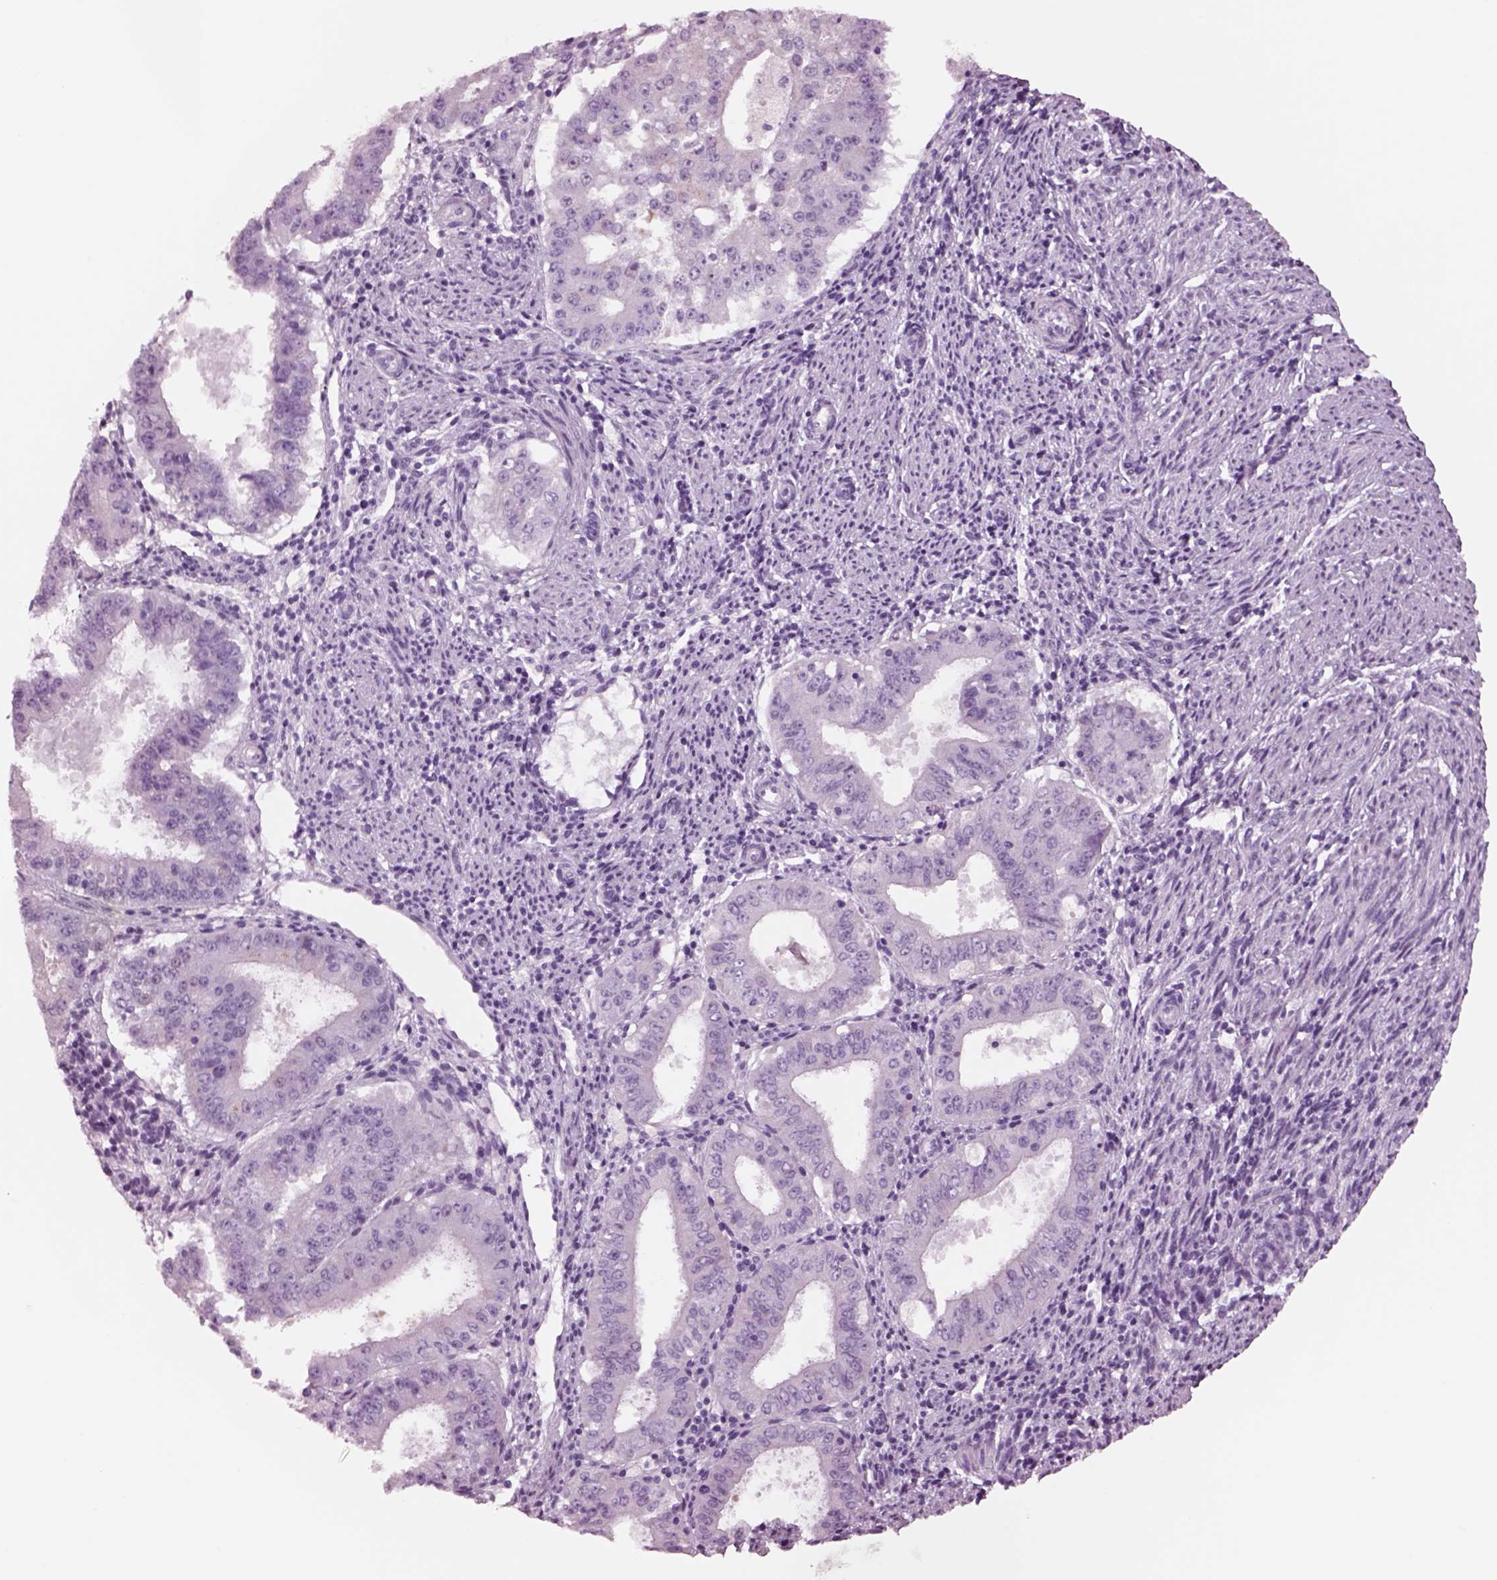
{"staining": {"intensity": "negative", "quantity": "none", "location": "none"}, "tissue": "ovarian cancer", "cell_type": "Tumor cells", "image_type": "cancer", "snomed": [{"axis": "morphology", "description": "Carcinoma, endometroid"}, {"axis": "topography", "description": "Ovary"}], "caption": "Immunohistochemical staining of ovarian cancer (endometroid carcinoma) demonstrates no significant expression in tumor cells.", "gene": "NMRK2", "patient": {"sex": "female", "age": 42}}